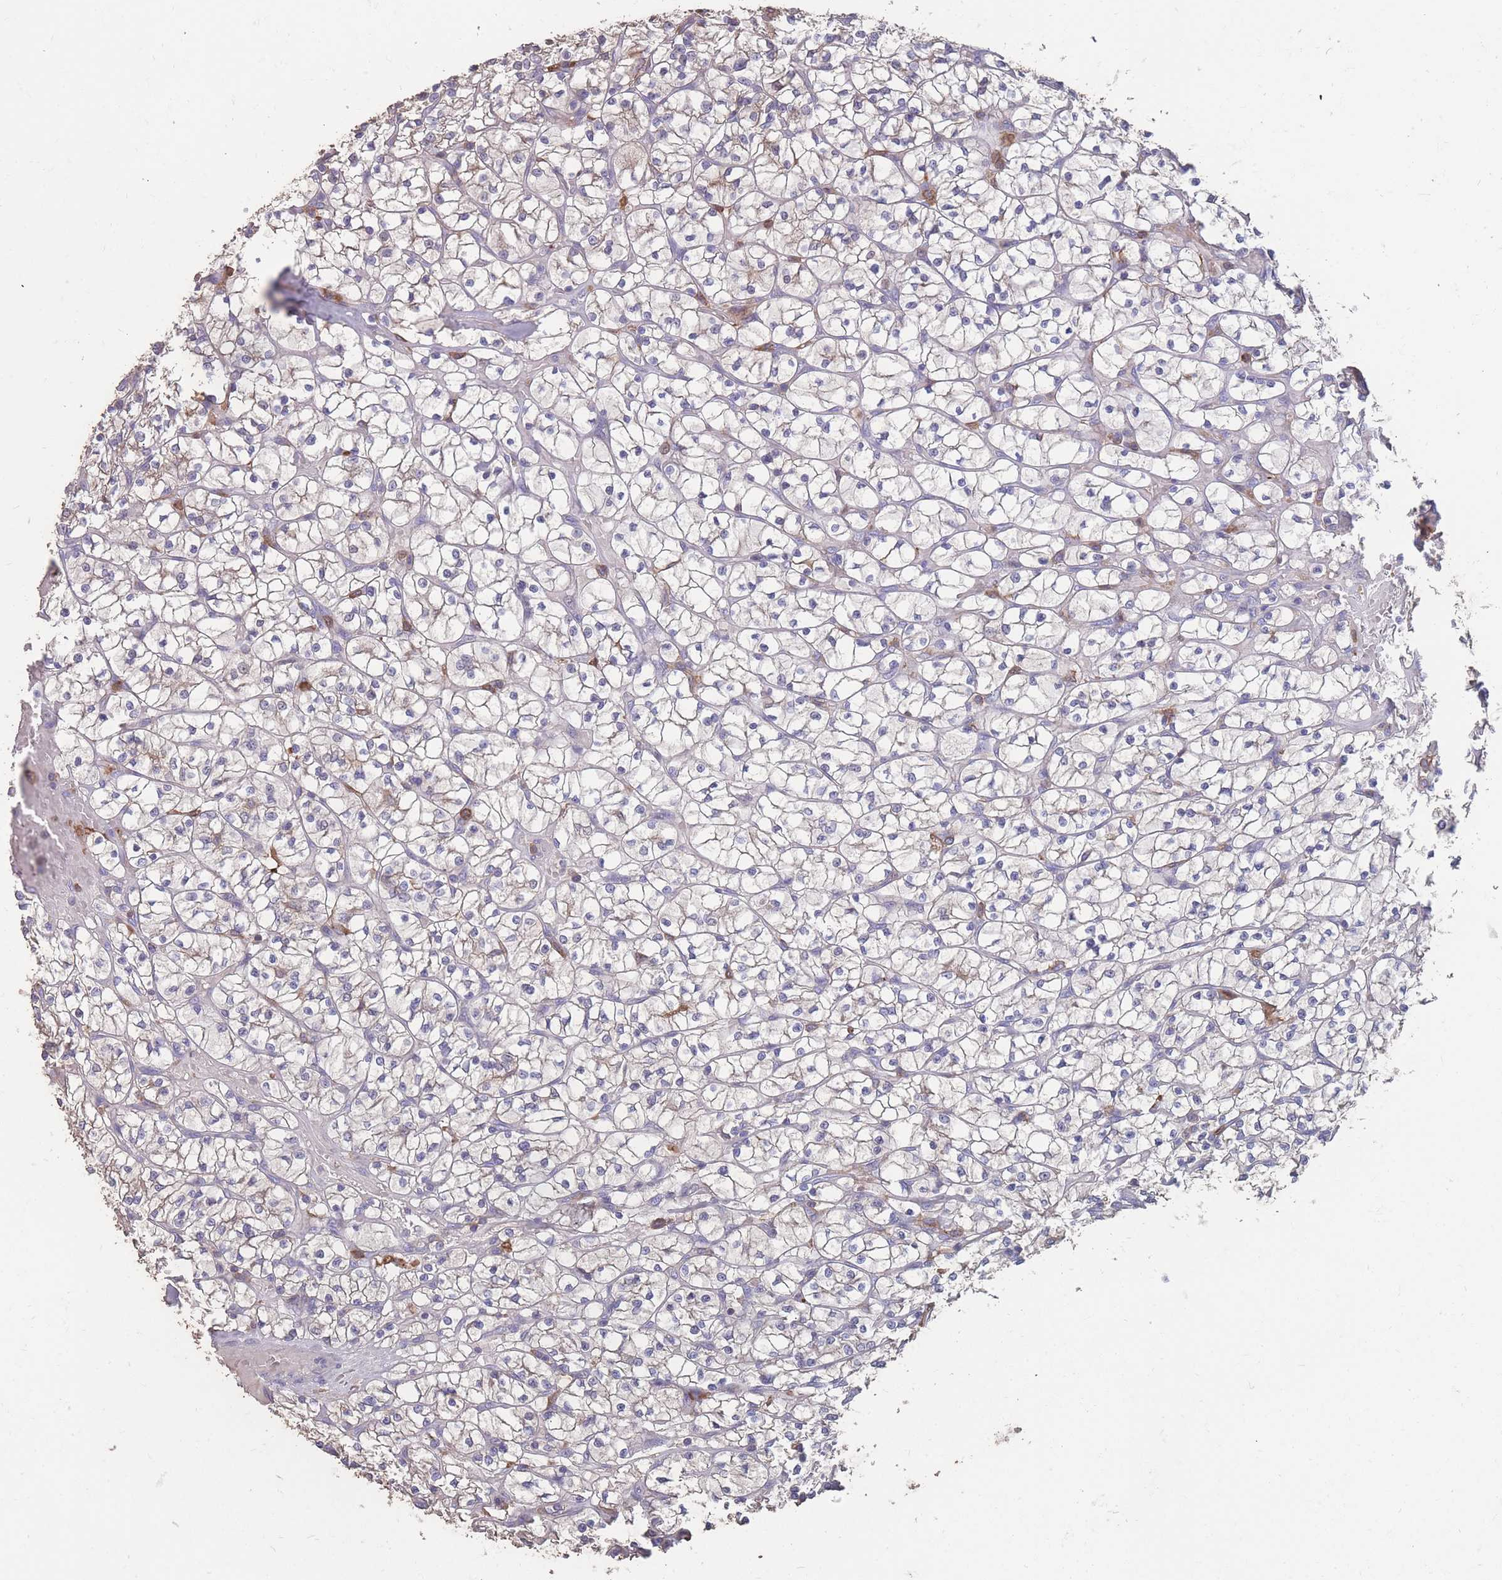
{"staining": {"intensity": "negative", "quantity": "none", "location": "none"}, "tissue": "renal cancer", "cell_type": "Tumor cells", "image_type": "cancer", "snomed": [{"axis": "morphology", "description": "Adenocarcinoma, NOS"}, {"axis": "topography", "description": "Kidney"}], "caption": "The image shows no significant expression in tumor cells of renal cancer. Brightfield microscopy of immunohistochemistry stained with DAB (3,3'-diaminobenzidine) (brown) and hematoxylin (blue), captured at high magnification.", "gene": "CD33", "patient": {"sex": "female", "age": 64}}